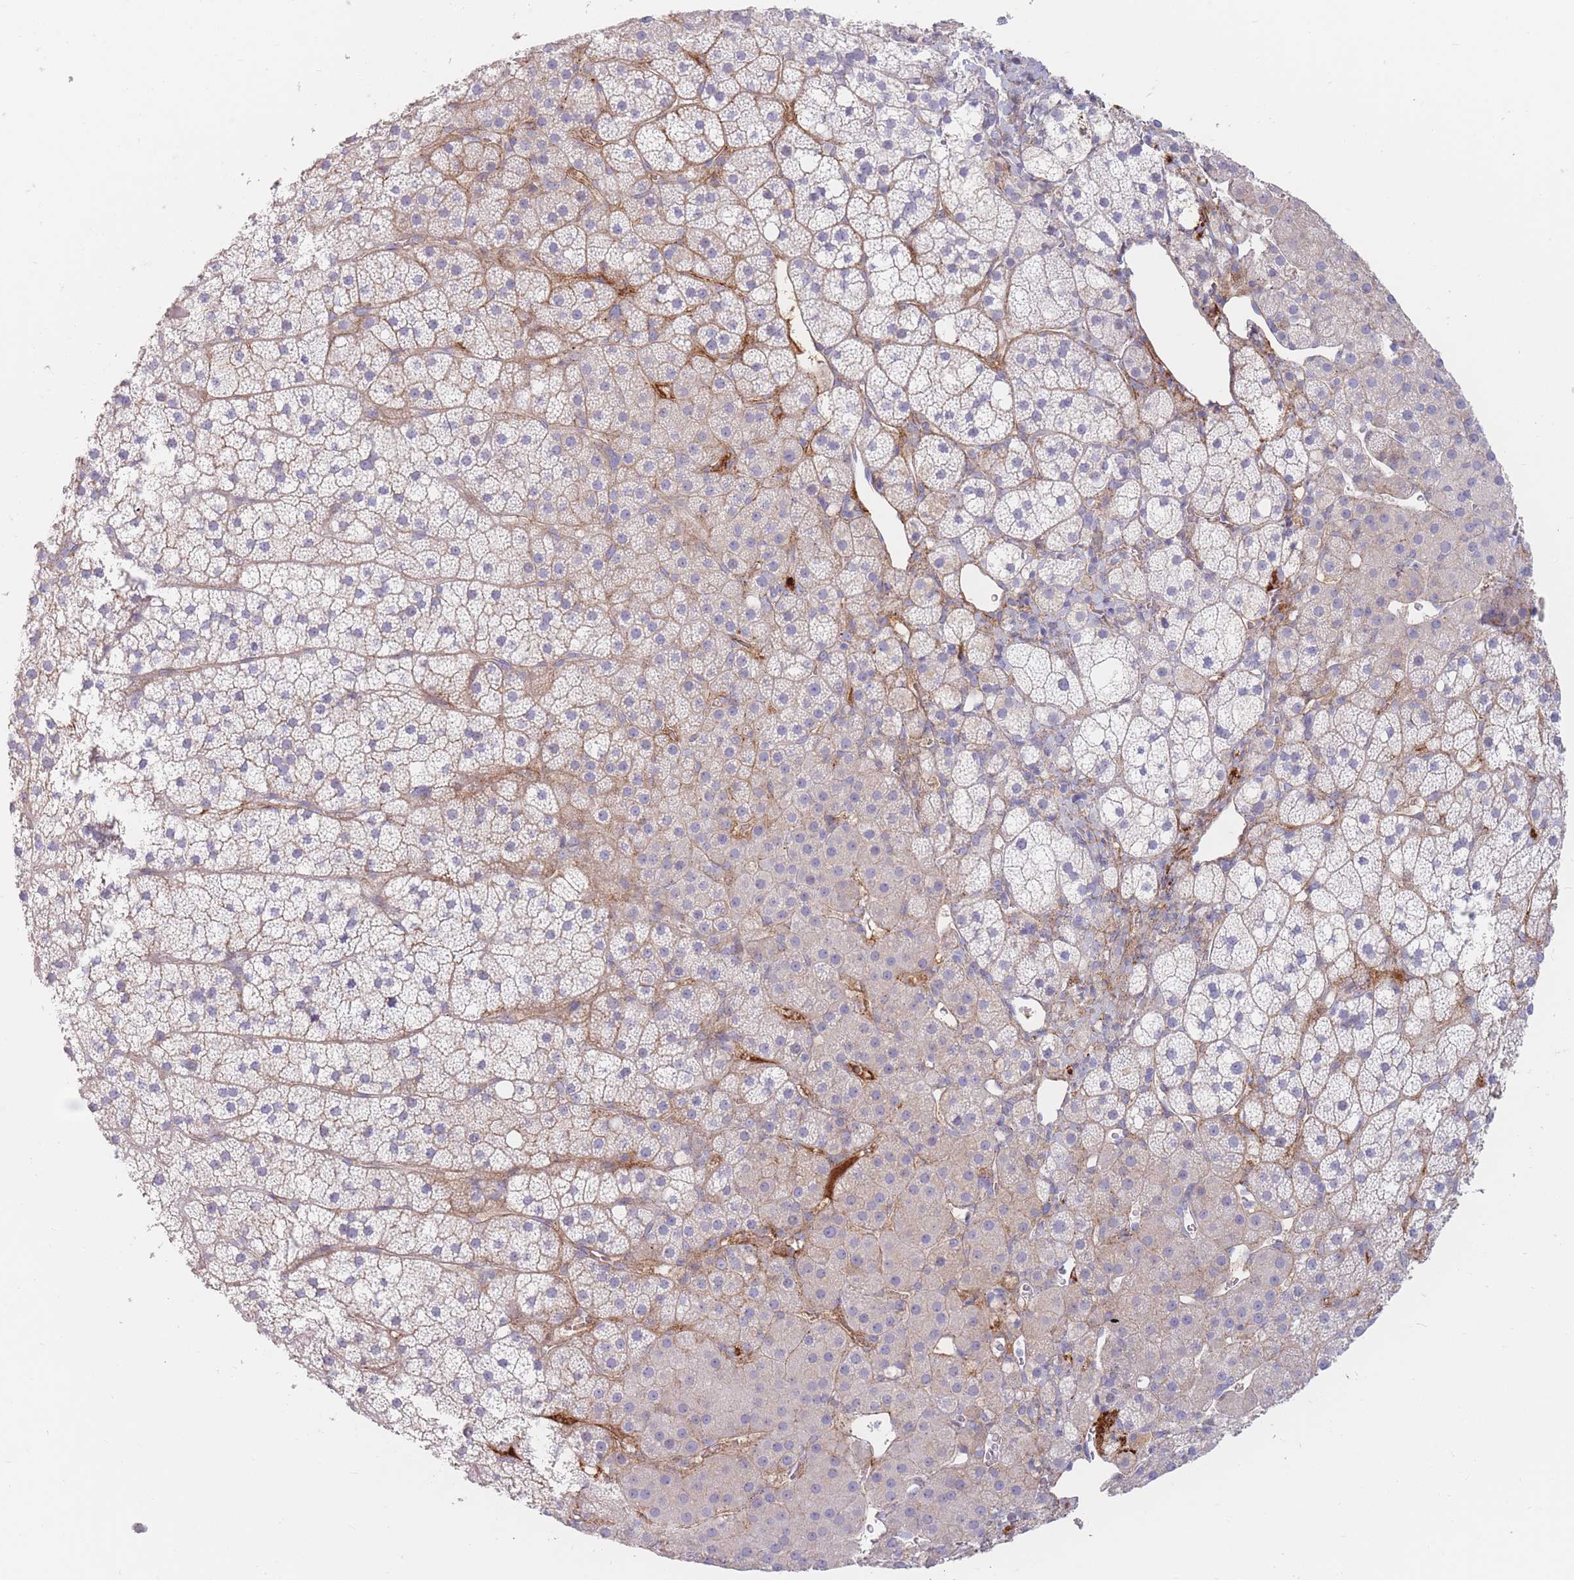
{"staining": {"intensity": "negative", "quantity": "none", "location": "none"}, "tissue": "adrenal gland", "cell_type": "Glandular cells", "image_type": "normal", "snomed": [{"axis": "morphology", "description": "Normal tissue, NOS"}, {"axis": "topography", "description": "Adrenal gland"}], "caption": "An immunohistochemistry (IHC) image of unremarkable adrenal gland is shown. There is no staining in glandular cells of adrenal gland.", "gene": "PRG4", "patient": {"sex": "male", "age": 53}}